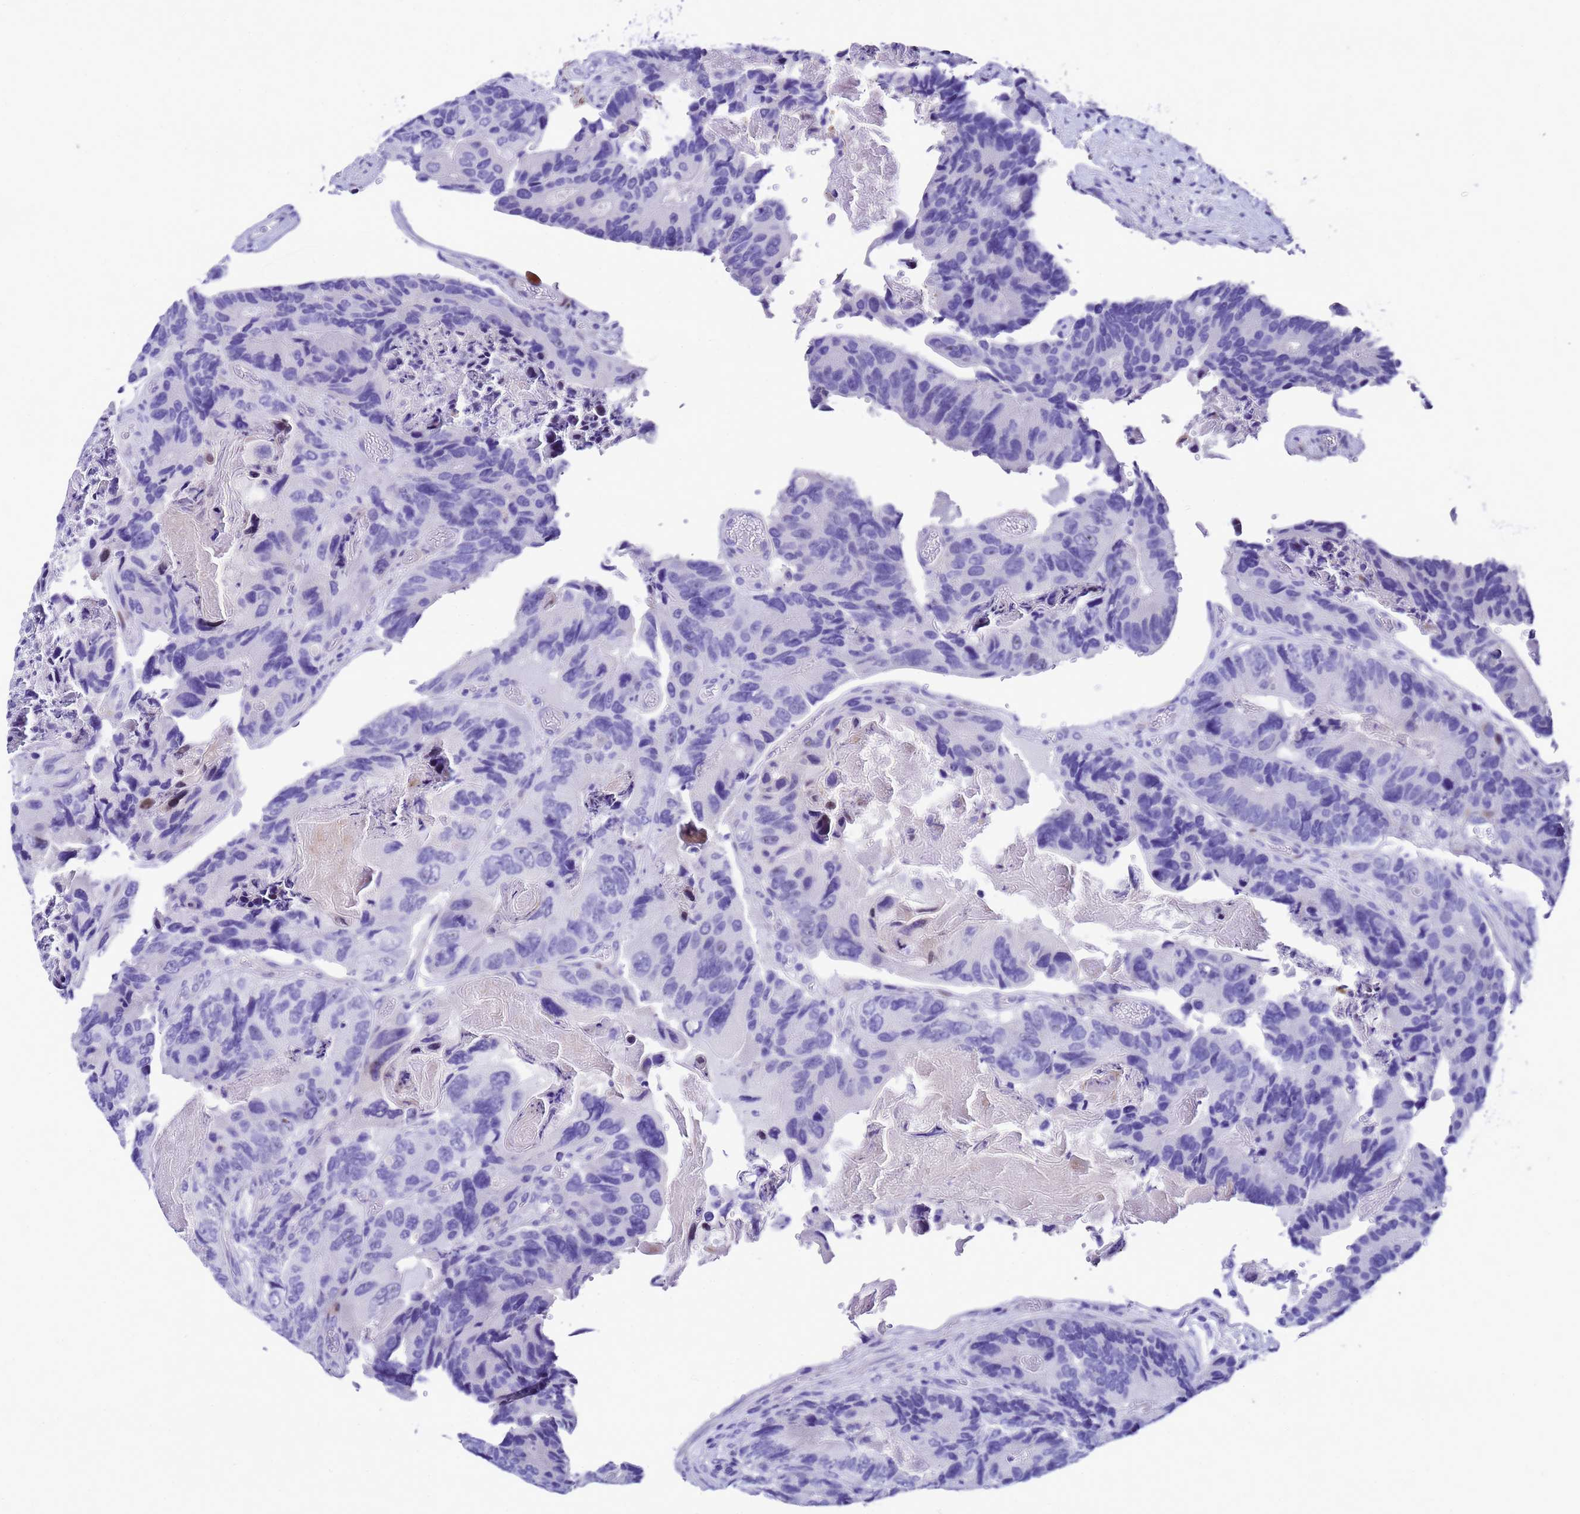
{"staining": {"intensity": "negative", "quantity": "none", "location": "none"}, "tissue": "colorectal cancer", "cell_type": "Tumor cells", "image_type": "cancer", "snomed": [{"axis": "morphology", "description": "Adenocarcinoma, NOS"}, {"axis": "topography", "description": "Colon"}], "caption": "This is a histopathology image of immunohistochemistry (IHC) staining of colorectal cancer (adenocarcinoma), which shows no staining in tumor cells. (DAB (3,3'-diaminobenzidine) immunohistochemistry (IHC) visualized using brightfield microscopy, high magnification).", "gene": "UGT2B10", "patient": {"sex": "male", "age": 84}}